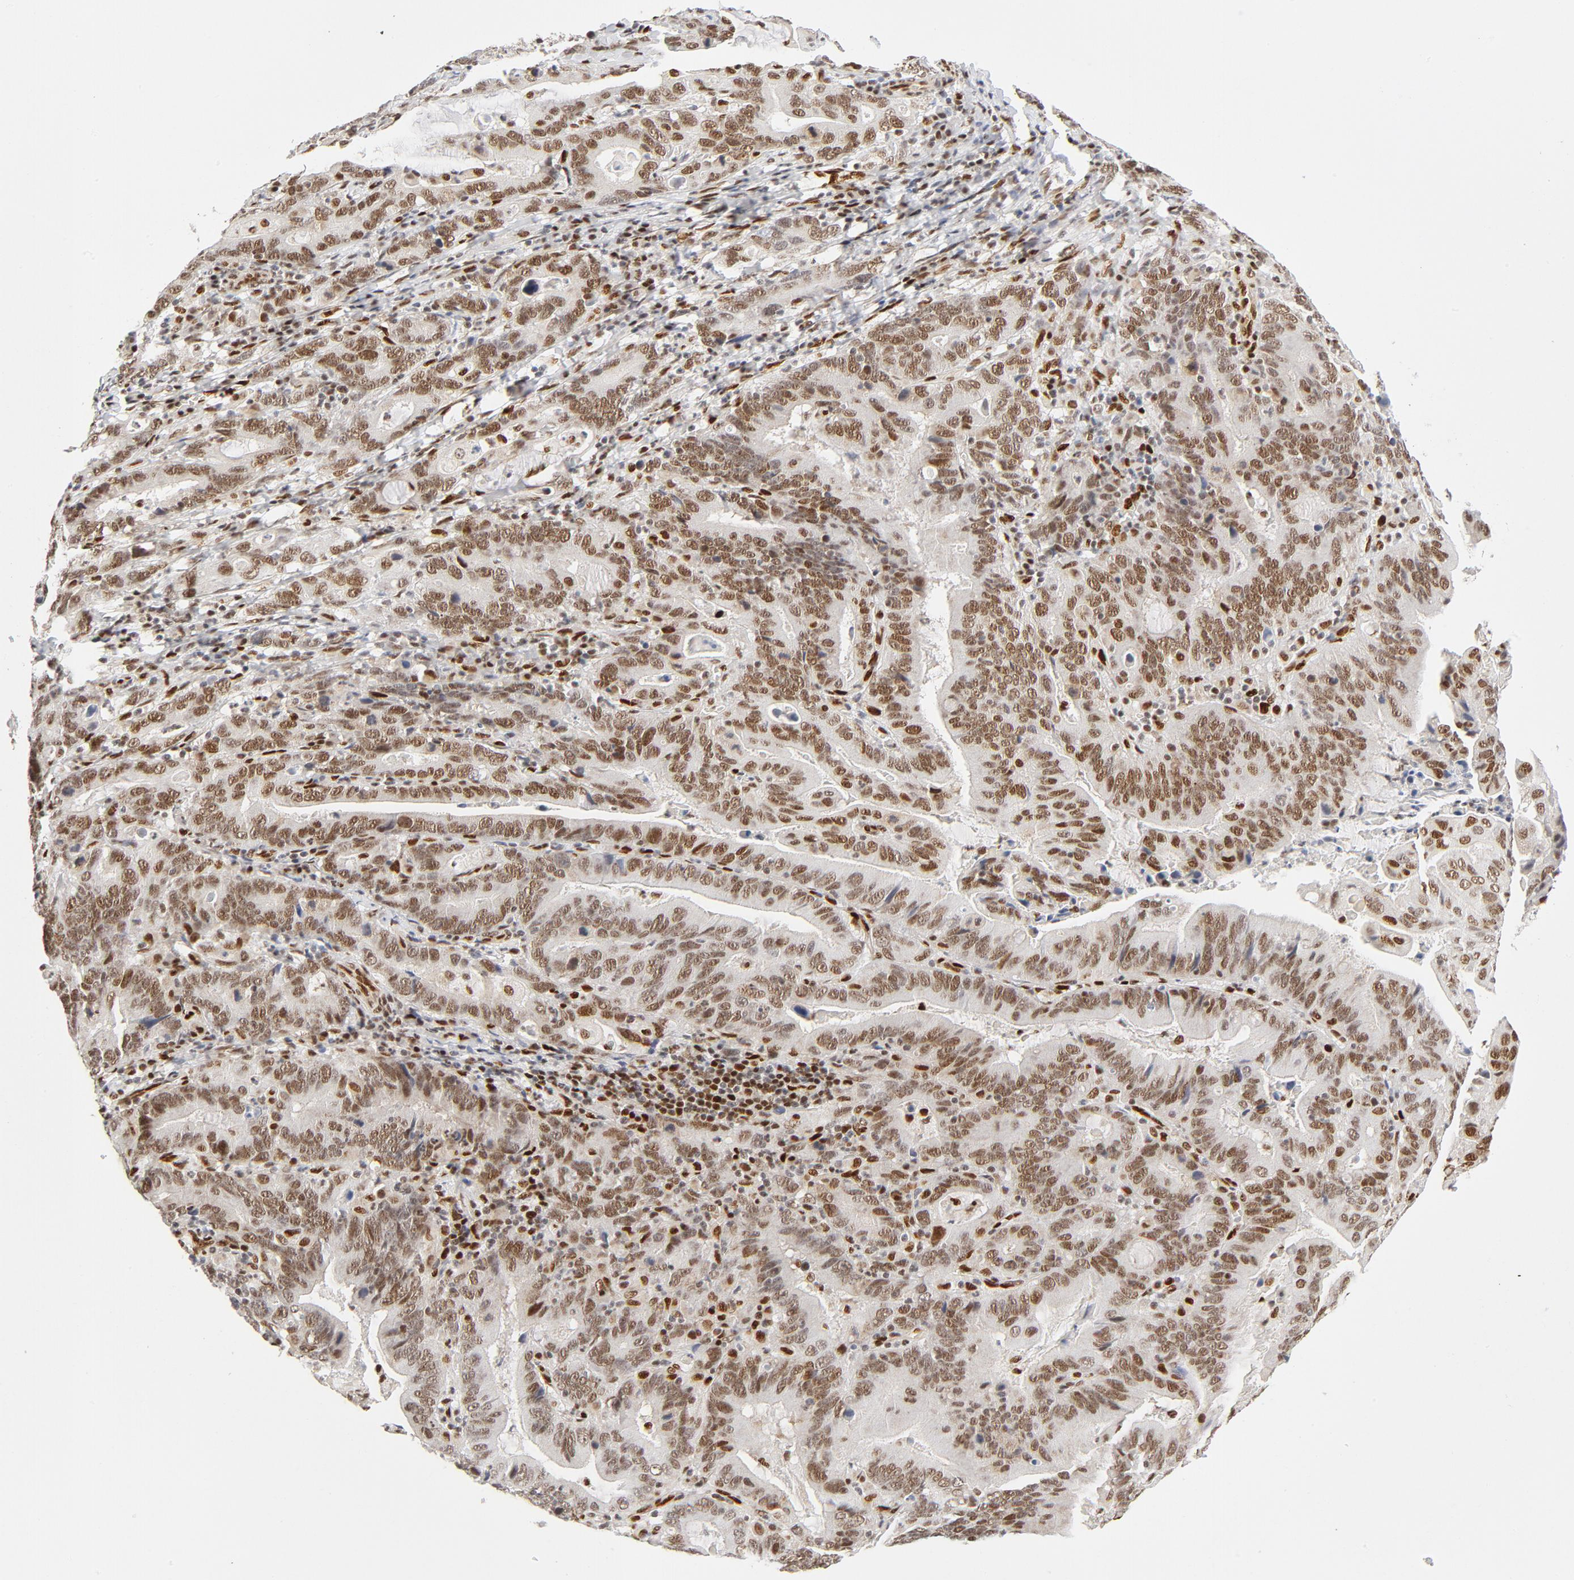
{"staining": {"intensity": "moderate", "quantity": ">75%", "location": "nuclear"}, "tissue": "stomach cancer", "cell_type": "Tumor cells", "image_type": "cancer", "snomed": [{"axis": "morphology", "description": "Adenocarcinoma, NOS"}, {"axis": "topography", "description": "Stomach, upper"}], "caption": "Stomach cancer stained for a protein (brown) shows moderate nuclear positive staining in approximately >75% of tumor cells.", "gene": "MEF2A", "patient": {"sex": "male", "age": 63}}